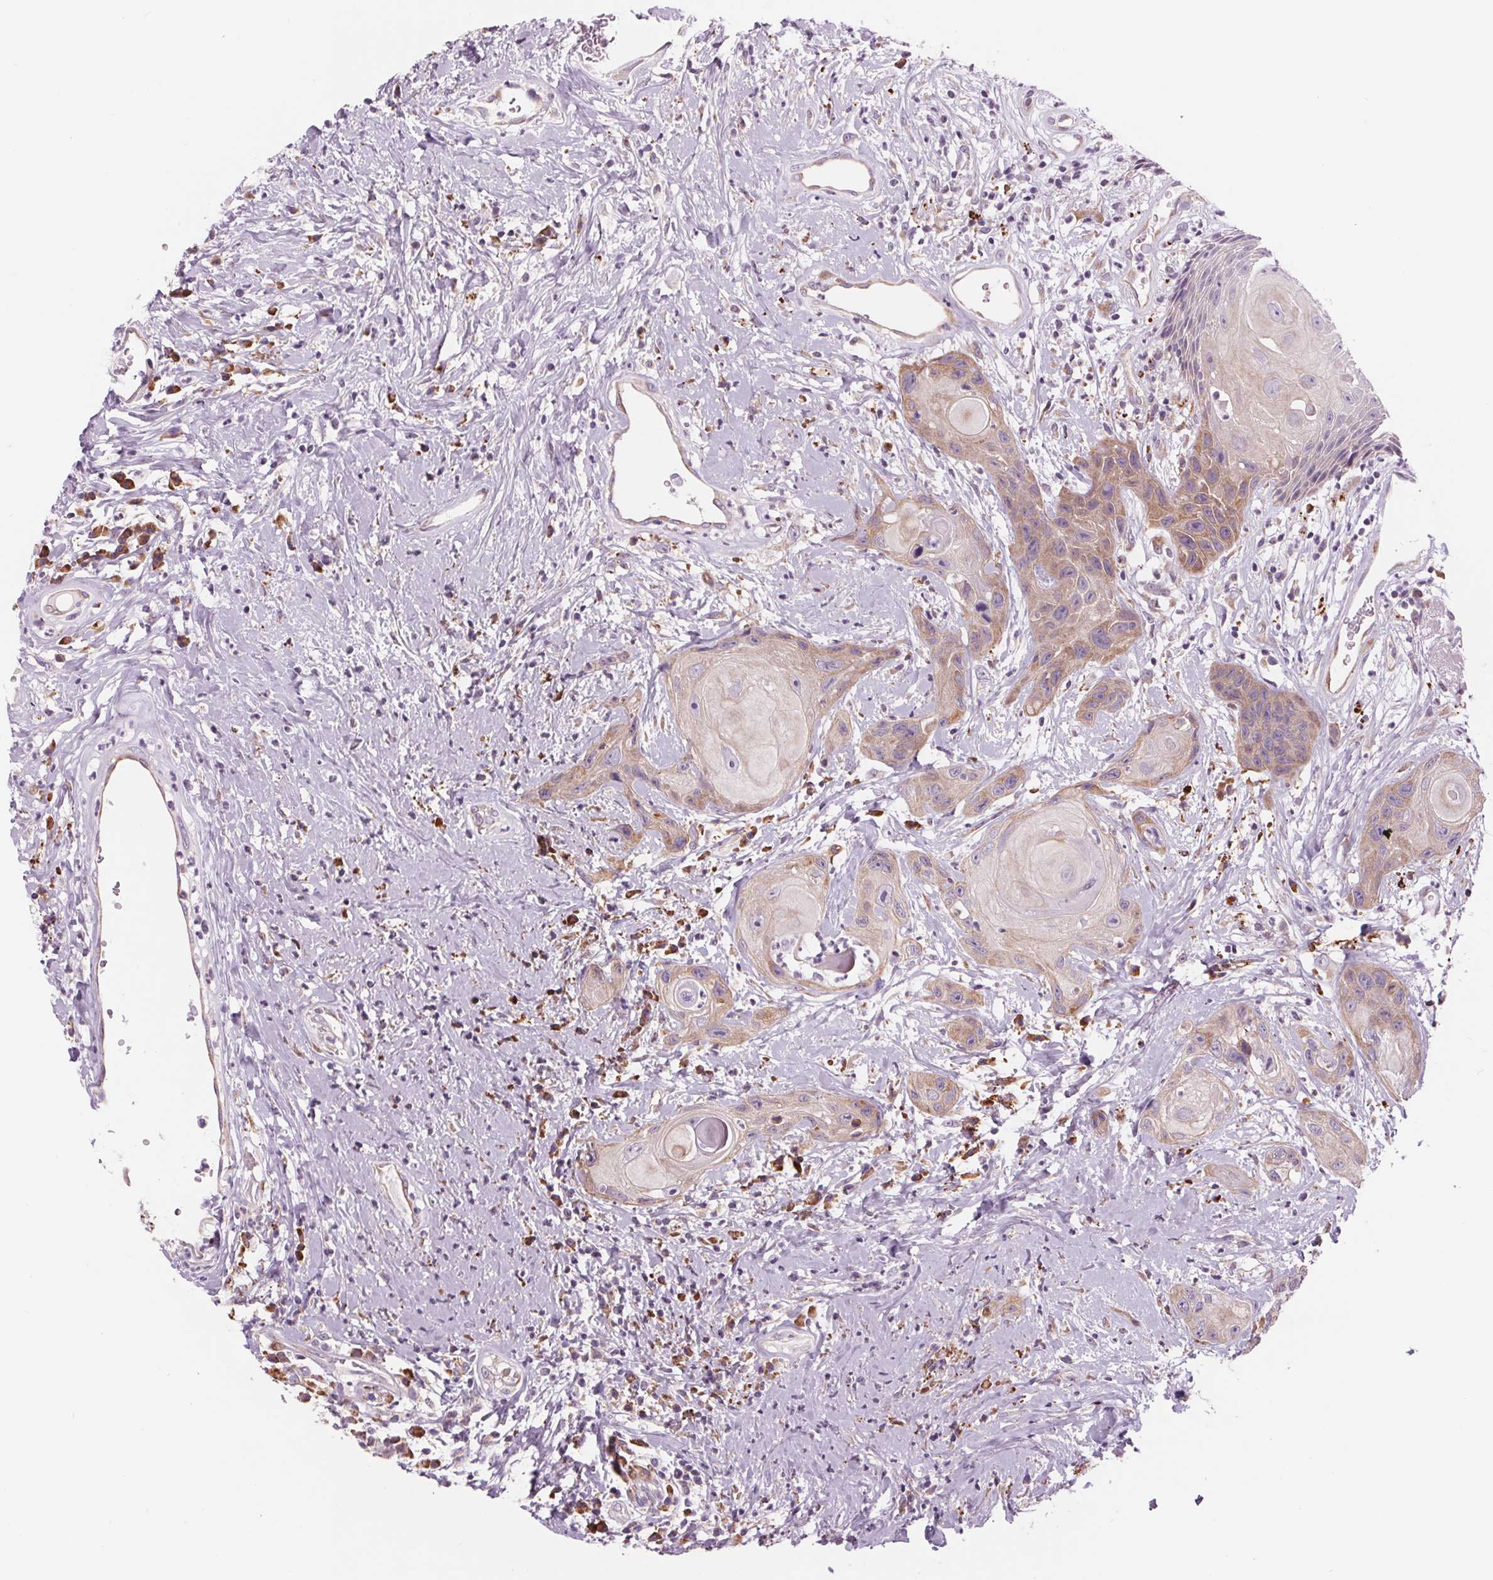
{"staining": {"intensity": "weak", "quantity": "25%-75%", "location": "cytoplasmic/membranous"}, "tissue": "head and neck cancer", "cell_type": "Tumor cells", "image_type": "cancer", "snomed": [{"axis": "morphology", "description": "Squamous cell carcinoma, NOS"}, {"axis": "topography", "description": "Head-Neck"}], "caption": "A histopathology image of human head and neck squamous cell carcinoma stained for a protein reveals weak cytoplasmic/membranous brown staining in tumor cells.", "gene": "SAMD5", "patient": {"sex": "male", "age": 57}}